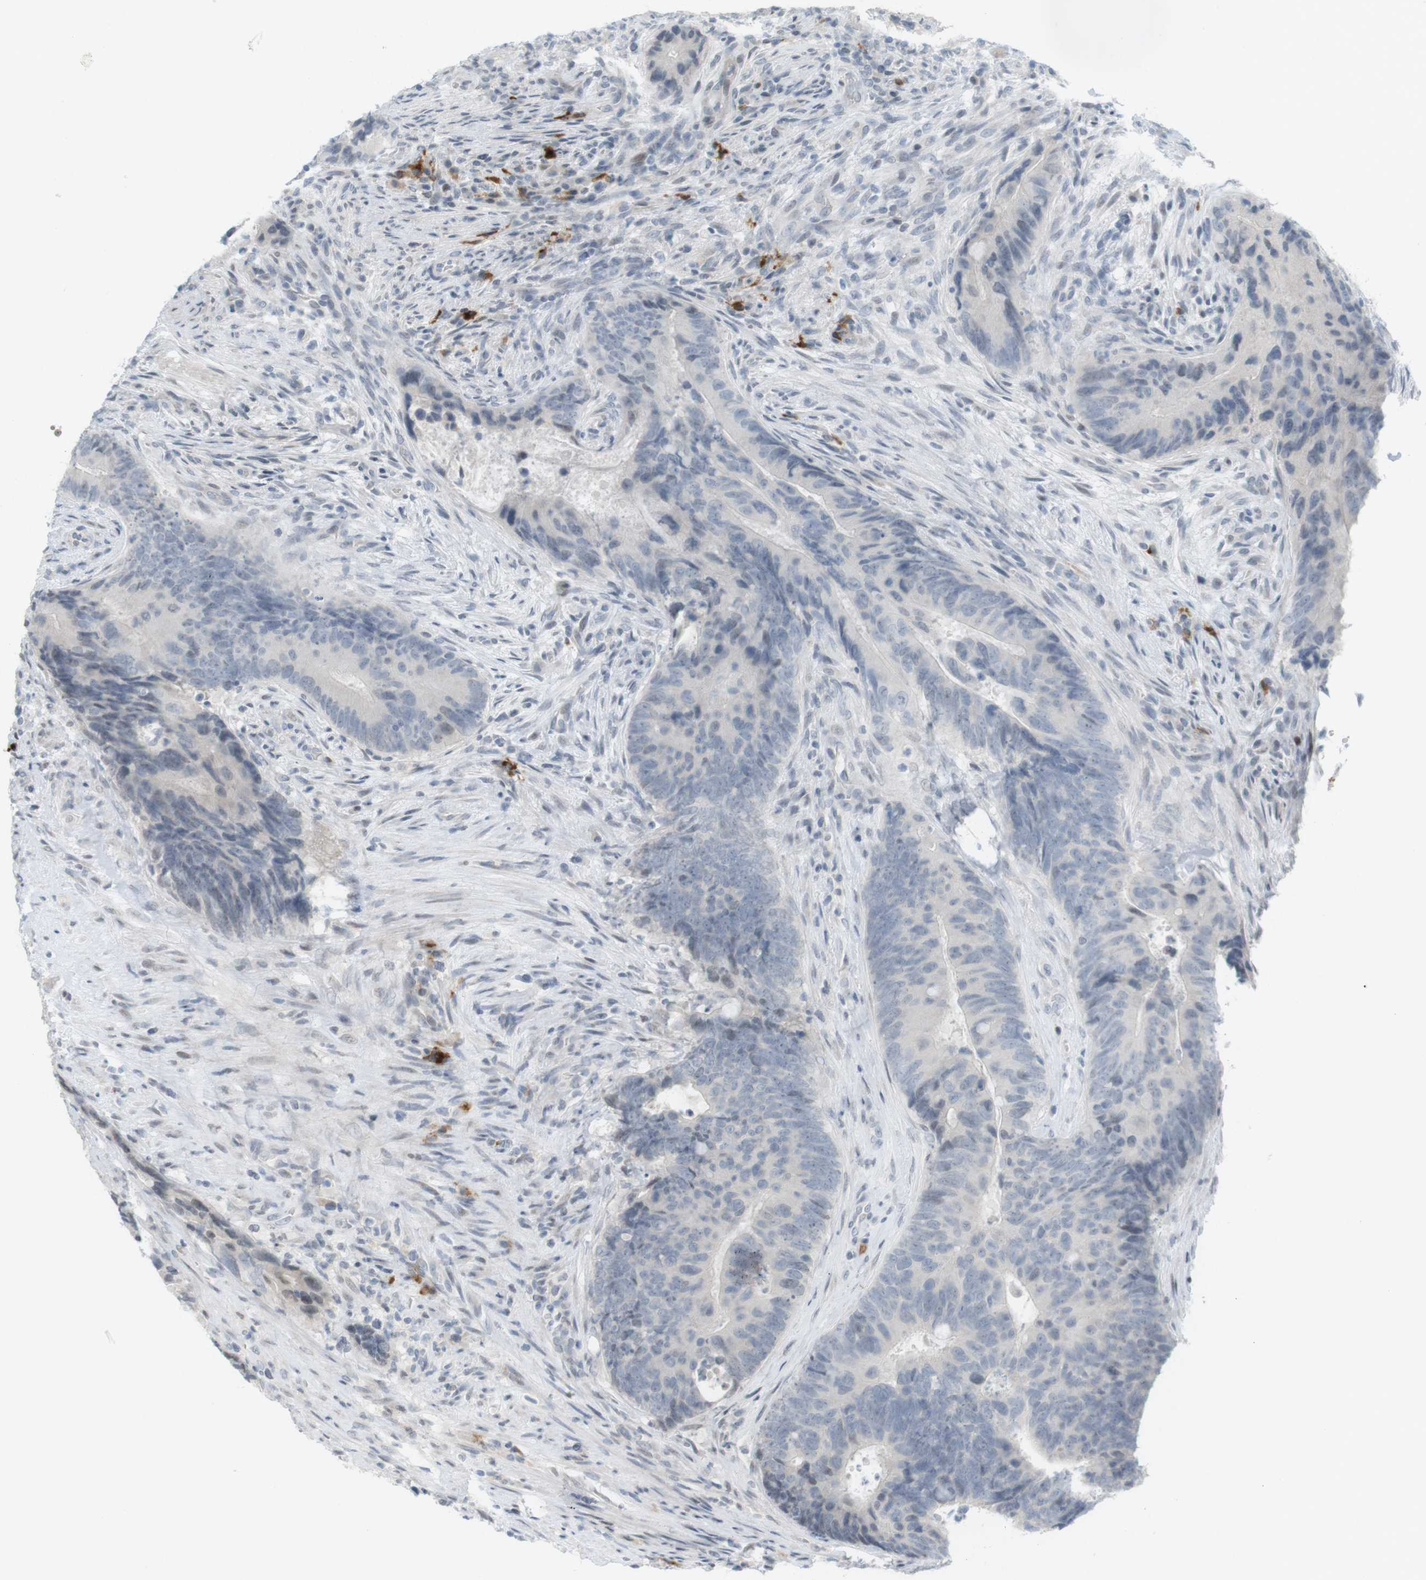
{"staining": {"intensity": "negative", "quantity": "none", "location": "none"}, "tissue": "colorectal cancer", "cell_type": "Tumor cells", "image_type": "cancer", "snomed": [{"axis": "morphology", "description": "Normal tissue, NOS"}, {"axis": "morphology", "description": "Adenocarcinoma, NOS"}, {"axis": "topography", "description": "Colon"}], "caption": "This photomicrograph is of adenocarcinoma (colorectal) stained with immunohistochemistry (IHC) to label a protein in brown with the nuclei are counter-stained blue. There is no staining in tumor cells.", "gene": "DMC1", "patient": {"sex": "male", "age": 56}}